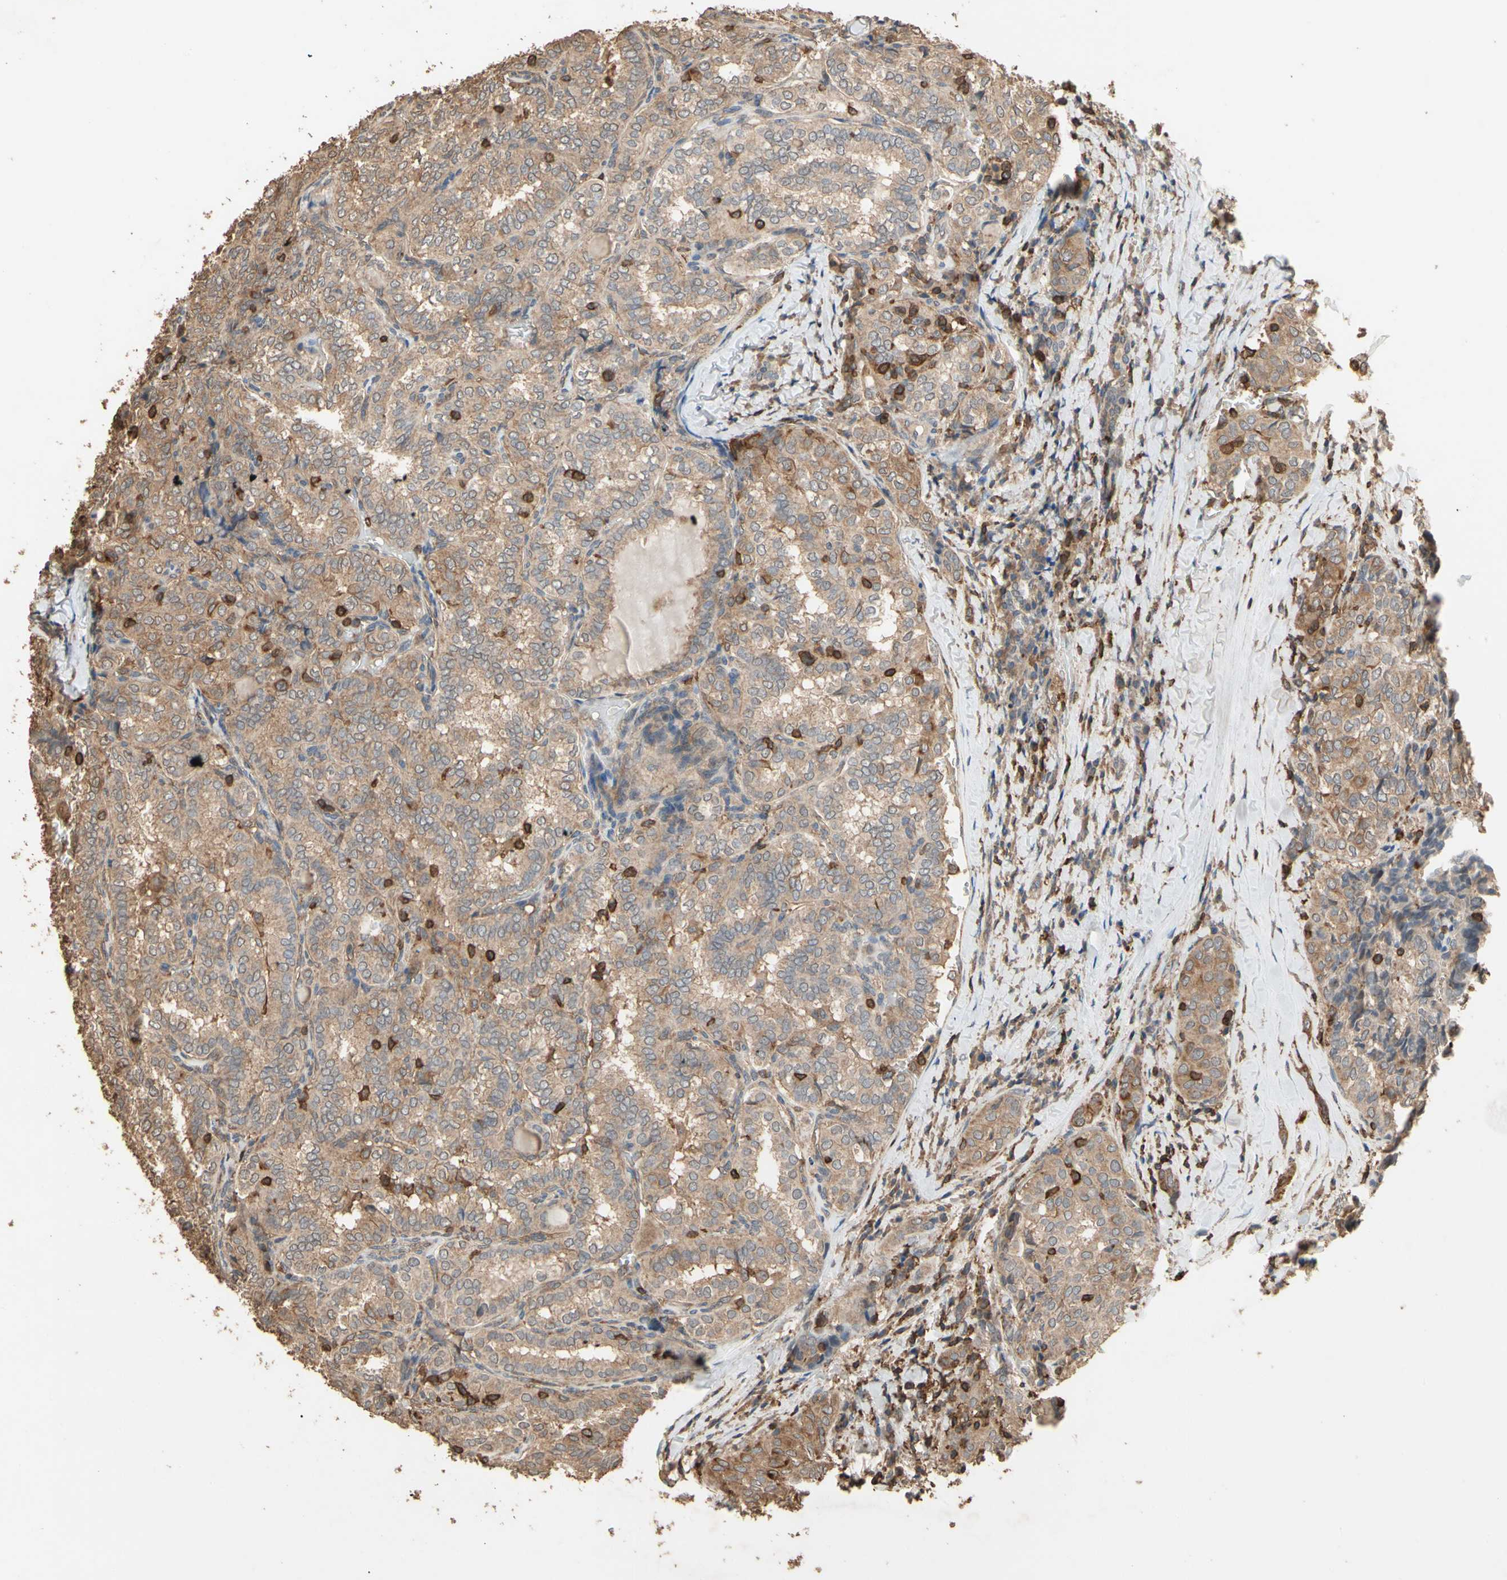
{"staining": {"intensity": "weak", "quantity": ">75%", "location": "cytoplasmic/membranous"}, "tissue": "thyroid cancer", "cell_type": "Tumor cells", "image_type": "cancer", "snomed": [{"axis": "morphology", "description": "Normal tissue, NOS"}, {"axis": "morphology", "description": "Papillary adenocarcinoma, NOS"}, {"axis": "topography", "description": "Thyroid gland"}], "caption": "IHC micrograph of neoplastic tissue: human thyroid papillary adenocarcinoma stained using immunohistochemistry (IHC) displays low levels of weak protein expression localized specifically in the cytoplasmic/membranous of tumor cells, appearing as a cytoplasmic/membranous brown color.", "gene": "MAP3K10", "patient": {"sex": "female", "age": 30}}